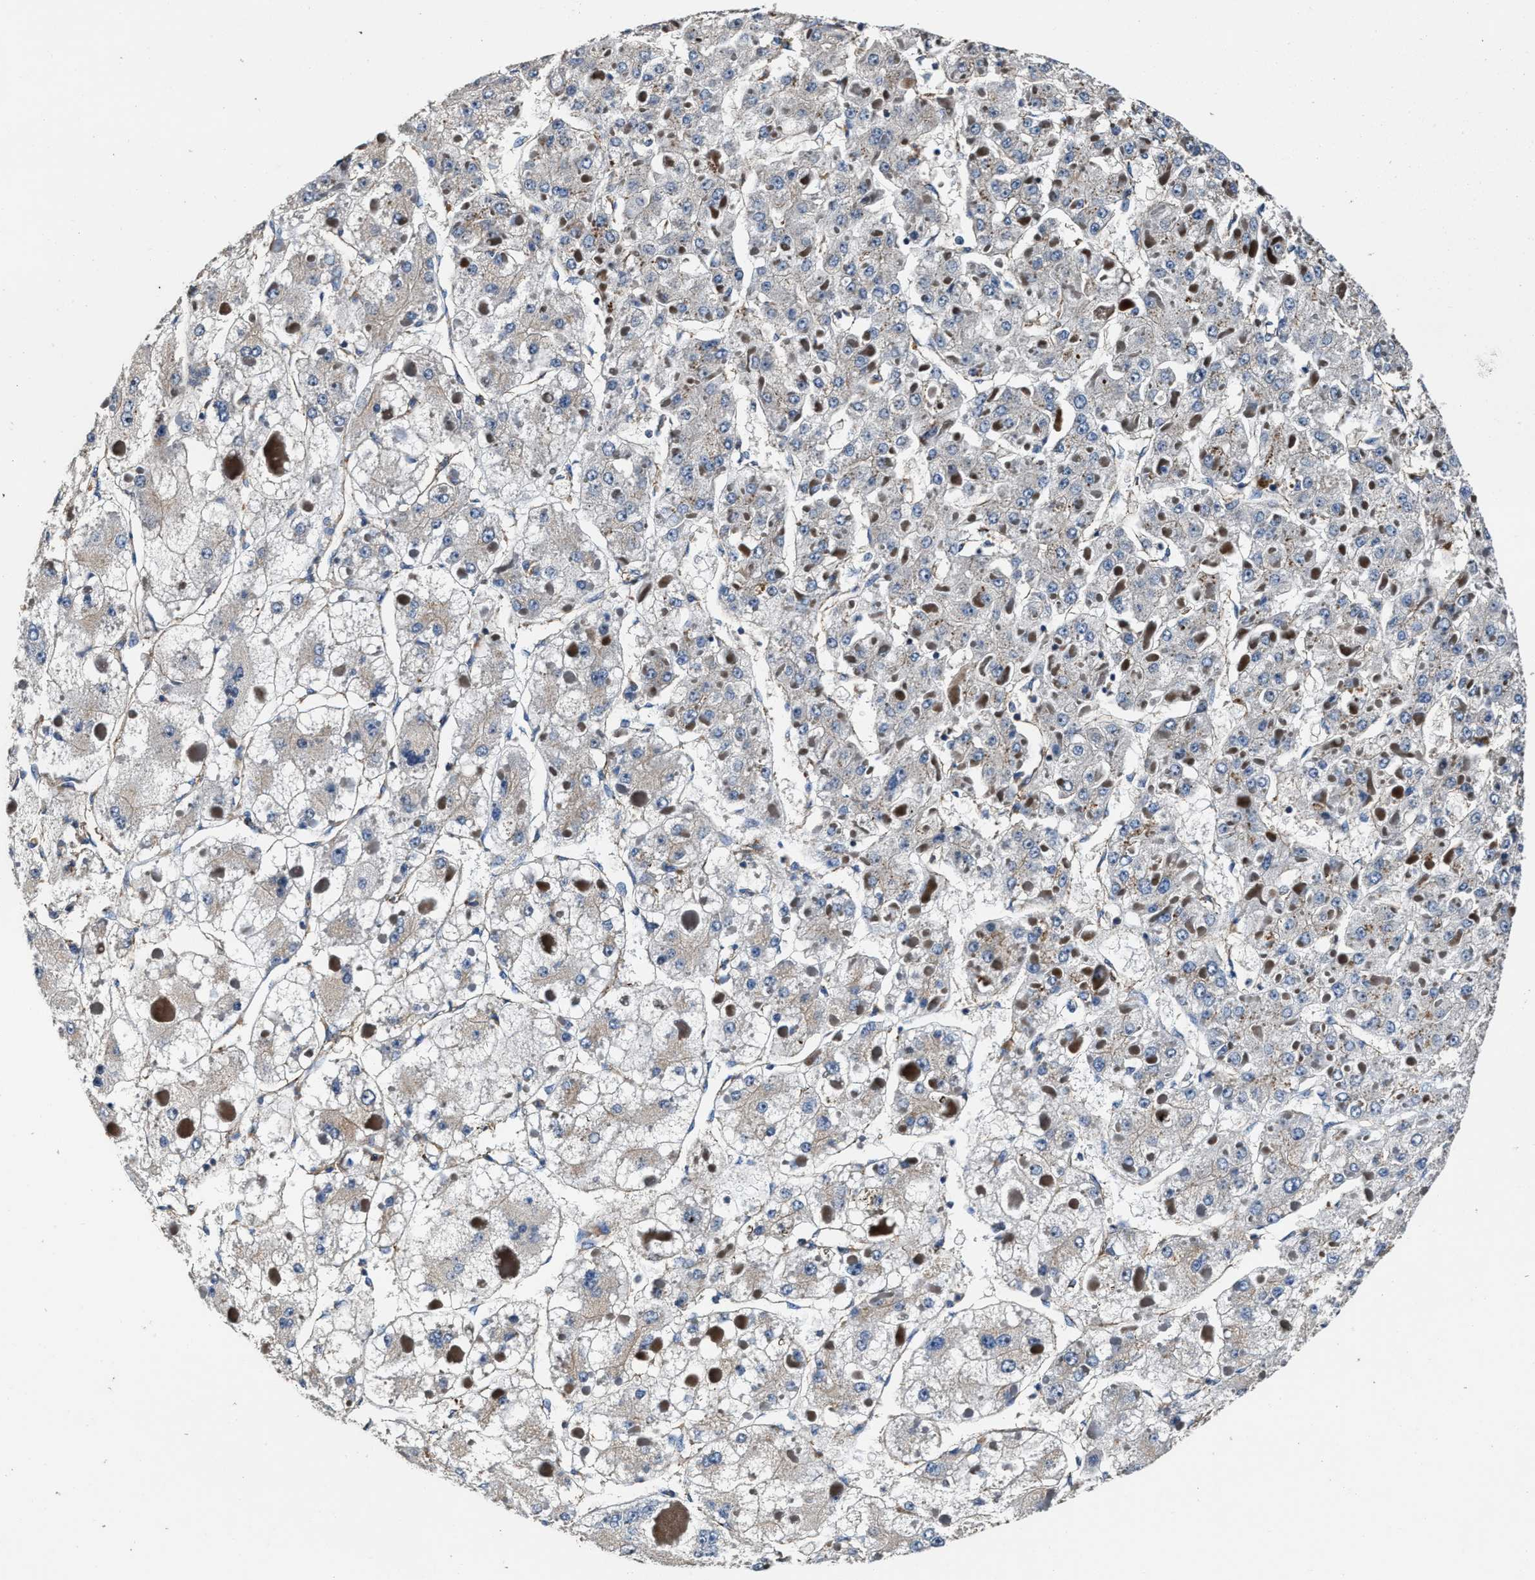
{"staining": {"intensity": "negative", "quantity": "none", "location": "none"}, "tissue": "liver cancer", "cell_type": "Tumor cells", "image_type": "cancer", "snomed": [{"axis": "morphology", "description": "Carcinoma, Hepatocellular, NOS"}, {"axis": "topography", "description": "Liver"}], "caption": "Immunohistochemistry of human hepatocellular carcinoma (liver) demonstrates no expression in tumor cells.", "gene": "PTAR1", "patient": {"sex": "female", "age": 73}}